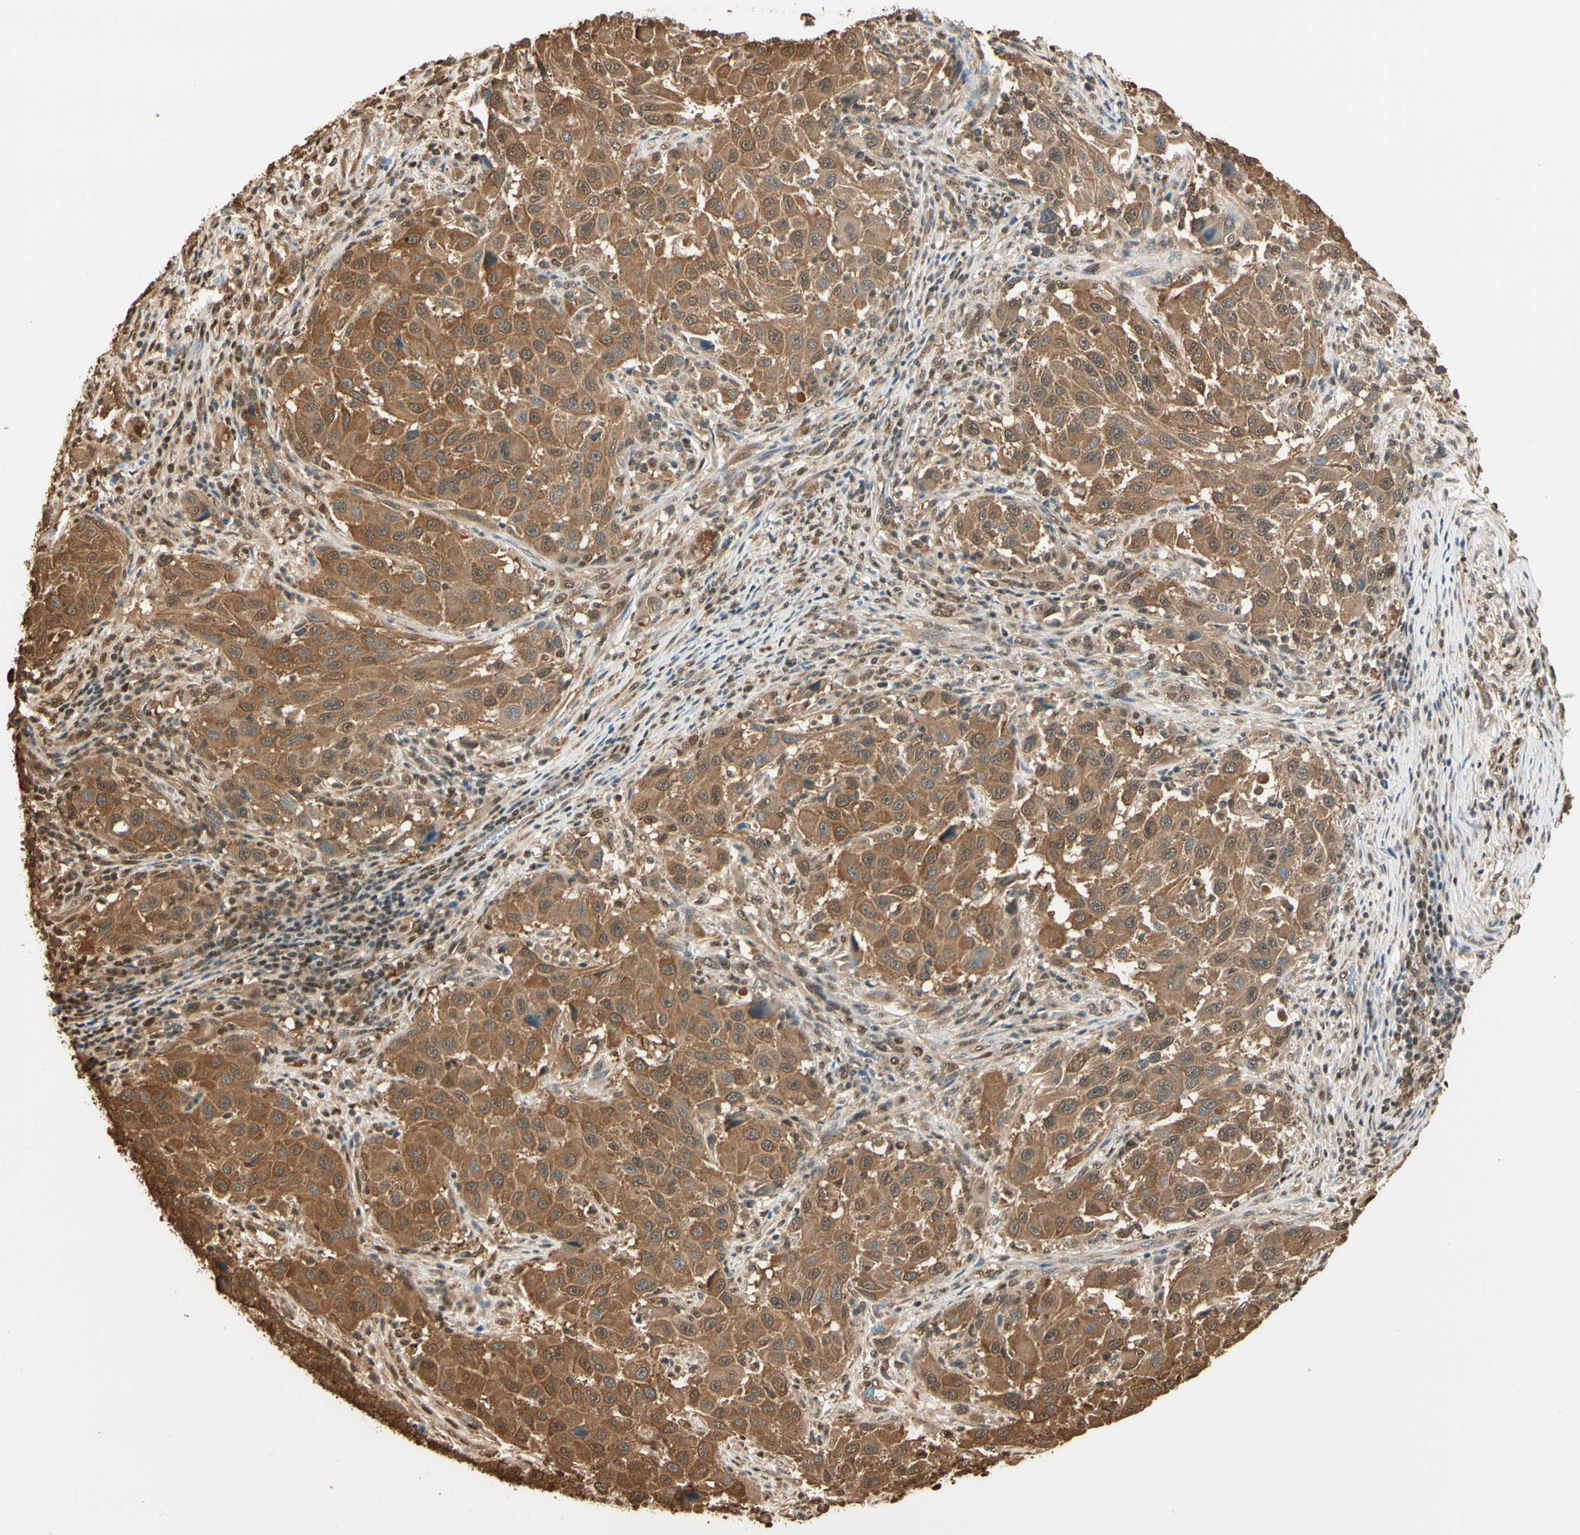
{"staining": {"intensity": "moderate", "quantity": ">75%", "location": "cytoplasmic/membranous,nuclear"}, "tissue": "melanoma", "cell_type": "Tumor cells", "image_type": "cancer", "snomed": [{"axis": "morphology", "description": "Malignant melanoma, Metastatic site"}, {"axis": "topography", "description": "Lymph node"}], "caption": "Brown immunohistochemical staining in human melanoma exhibits moderate cytoplasmic/membranous and nuclear expression in about >75% of tumor cells.", "gene": "PNCK", "patient": {"sex": "male", "age": 61}}